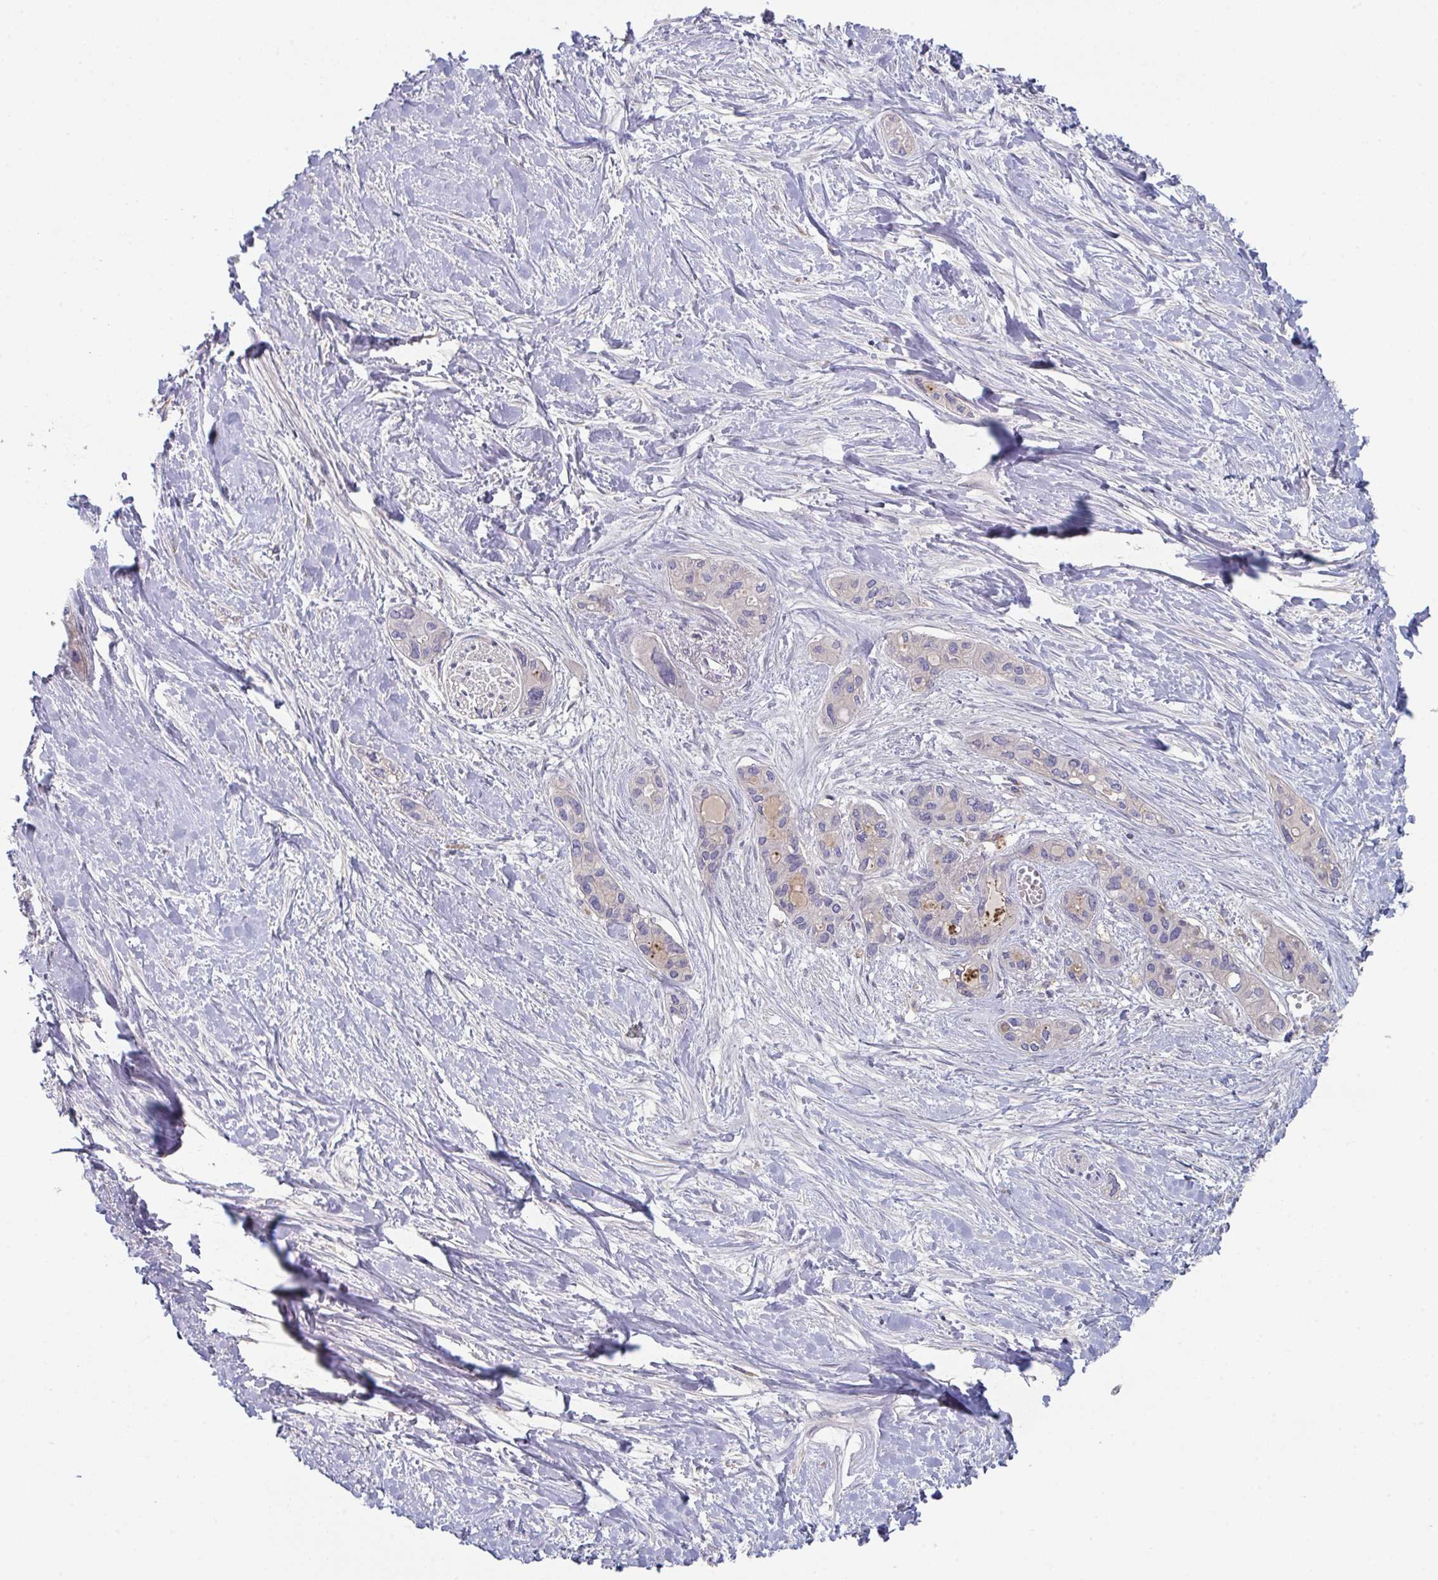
{"staining": {"intensity": "negative", "quantity": "none", "location": "none"}, "tissue": "pancreatic cancer", "cell_type": "Tumor cells", "image_type": "cancer", "snomed": [{"axis": "morphology", "description": "Adenocarcinoma, NOS"}, {"axis": "topography", "description": "Pancreas"}], "caption": "This is an immunohistochemistry (IHC) histopathology image of human pancreatic adenocarcinoma. There is no staining in tumor cells.", "gene": "HGFAC", "patient": {"sex": "female", "age": 50}}